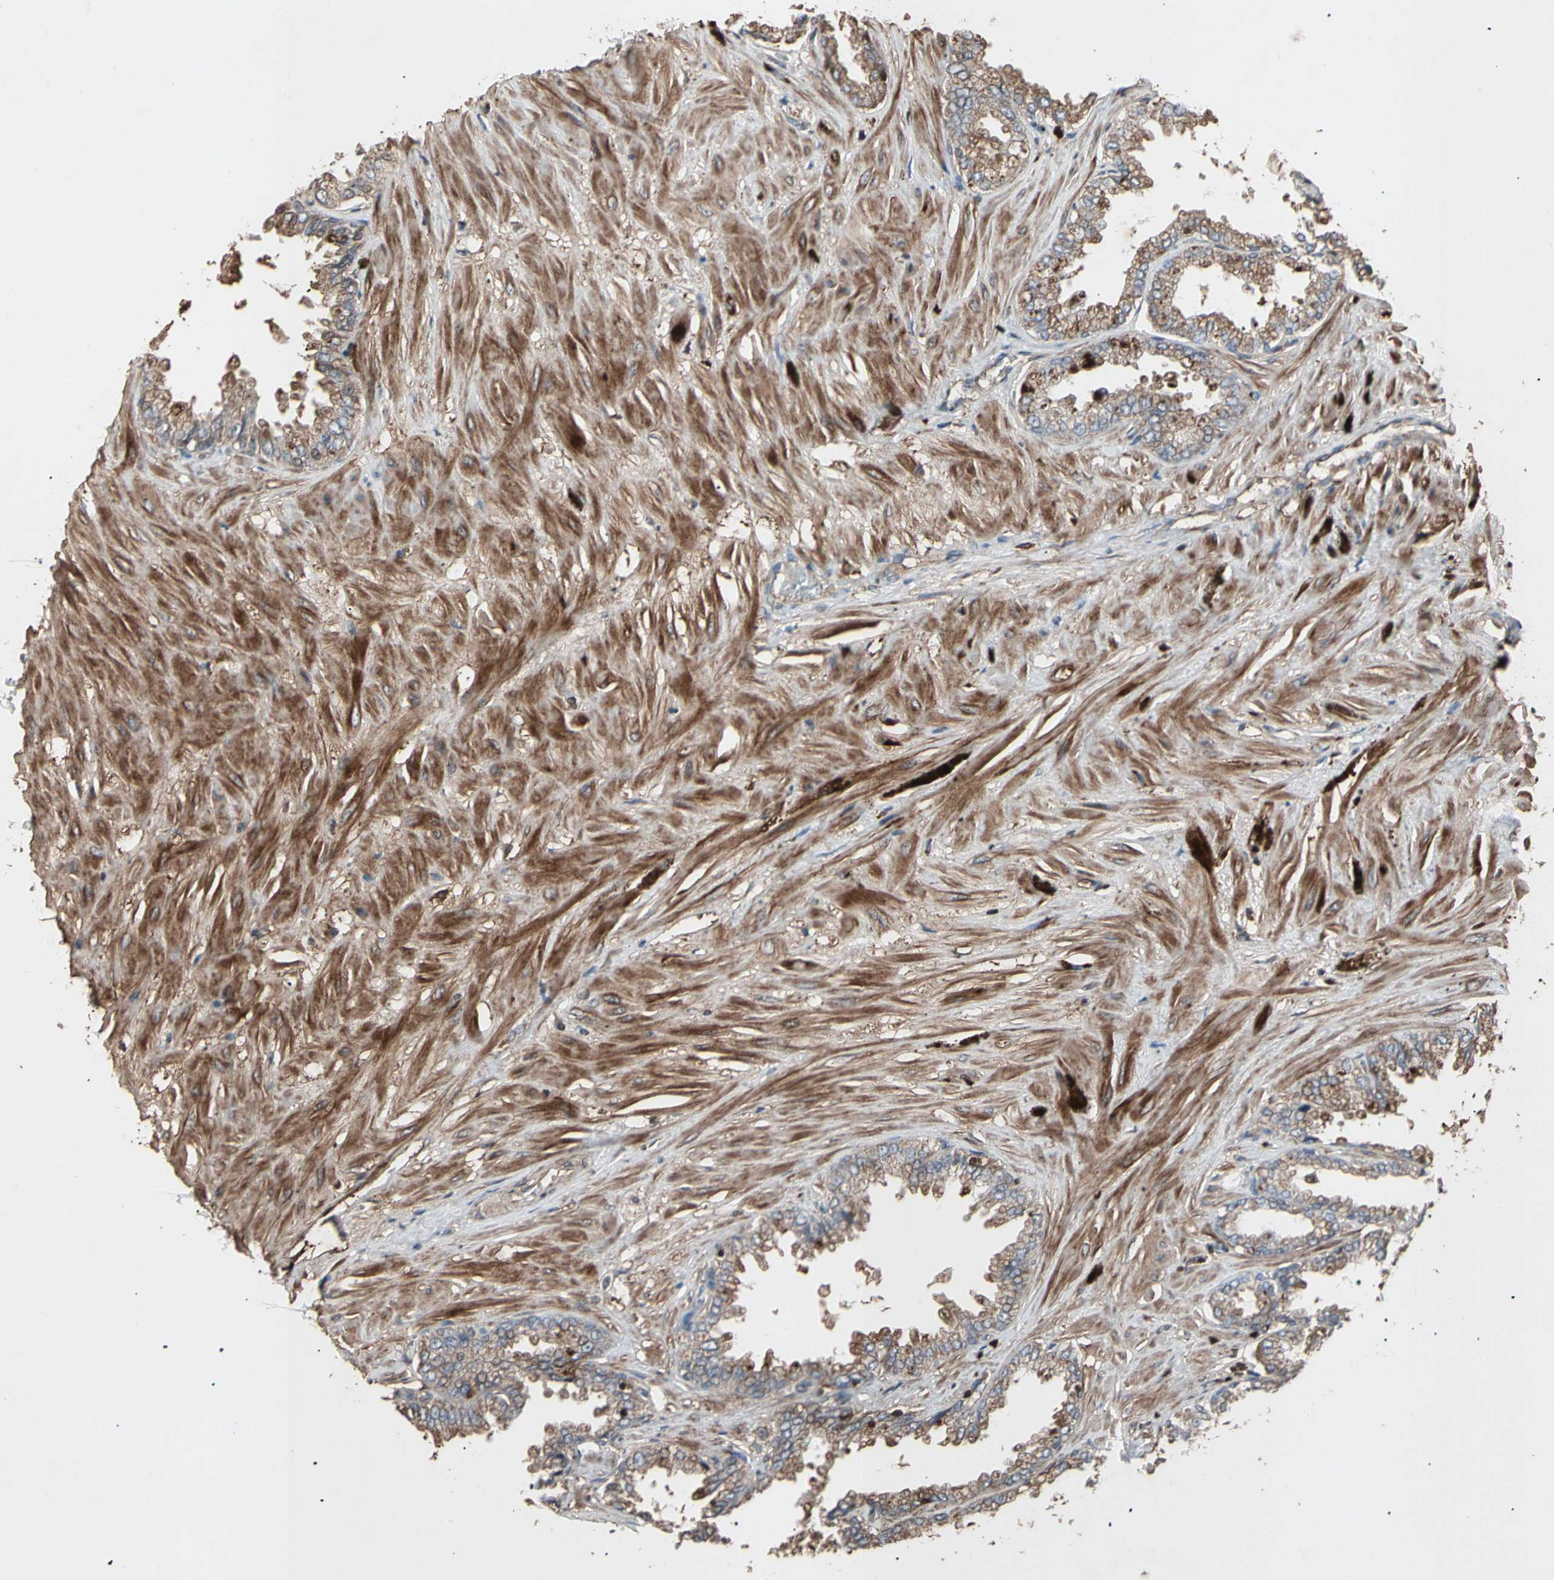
{"staining": {"intensity": "moderate", "quantity": ">75%", "location": "cytoplasmic/membranous"}, "tissue": "seminal vesicle", "cell_type": "Glandular cells", "image_type": "normal", "snomed": [{"axis": "morphology", "description": "Normal tissue, NOS"}, {"axis": "topography", "description": "Seminal veicle"}], "caption": "Seminal vesicle stained with immunohistochemistry (IHC) exhibits moderate cytoplasmic/membranous expression in about >75% of glandular cells.", "gene": "AGBL2", "patient": {"sex": "male", "age": 46}}